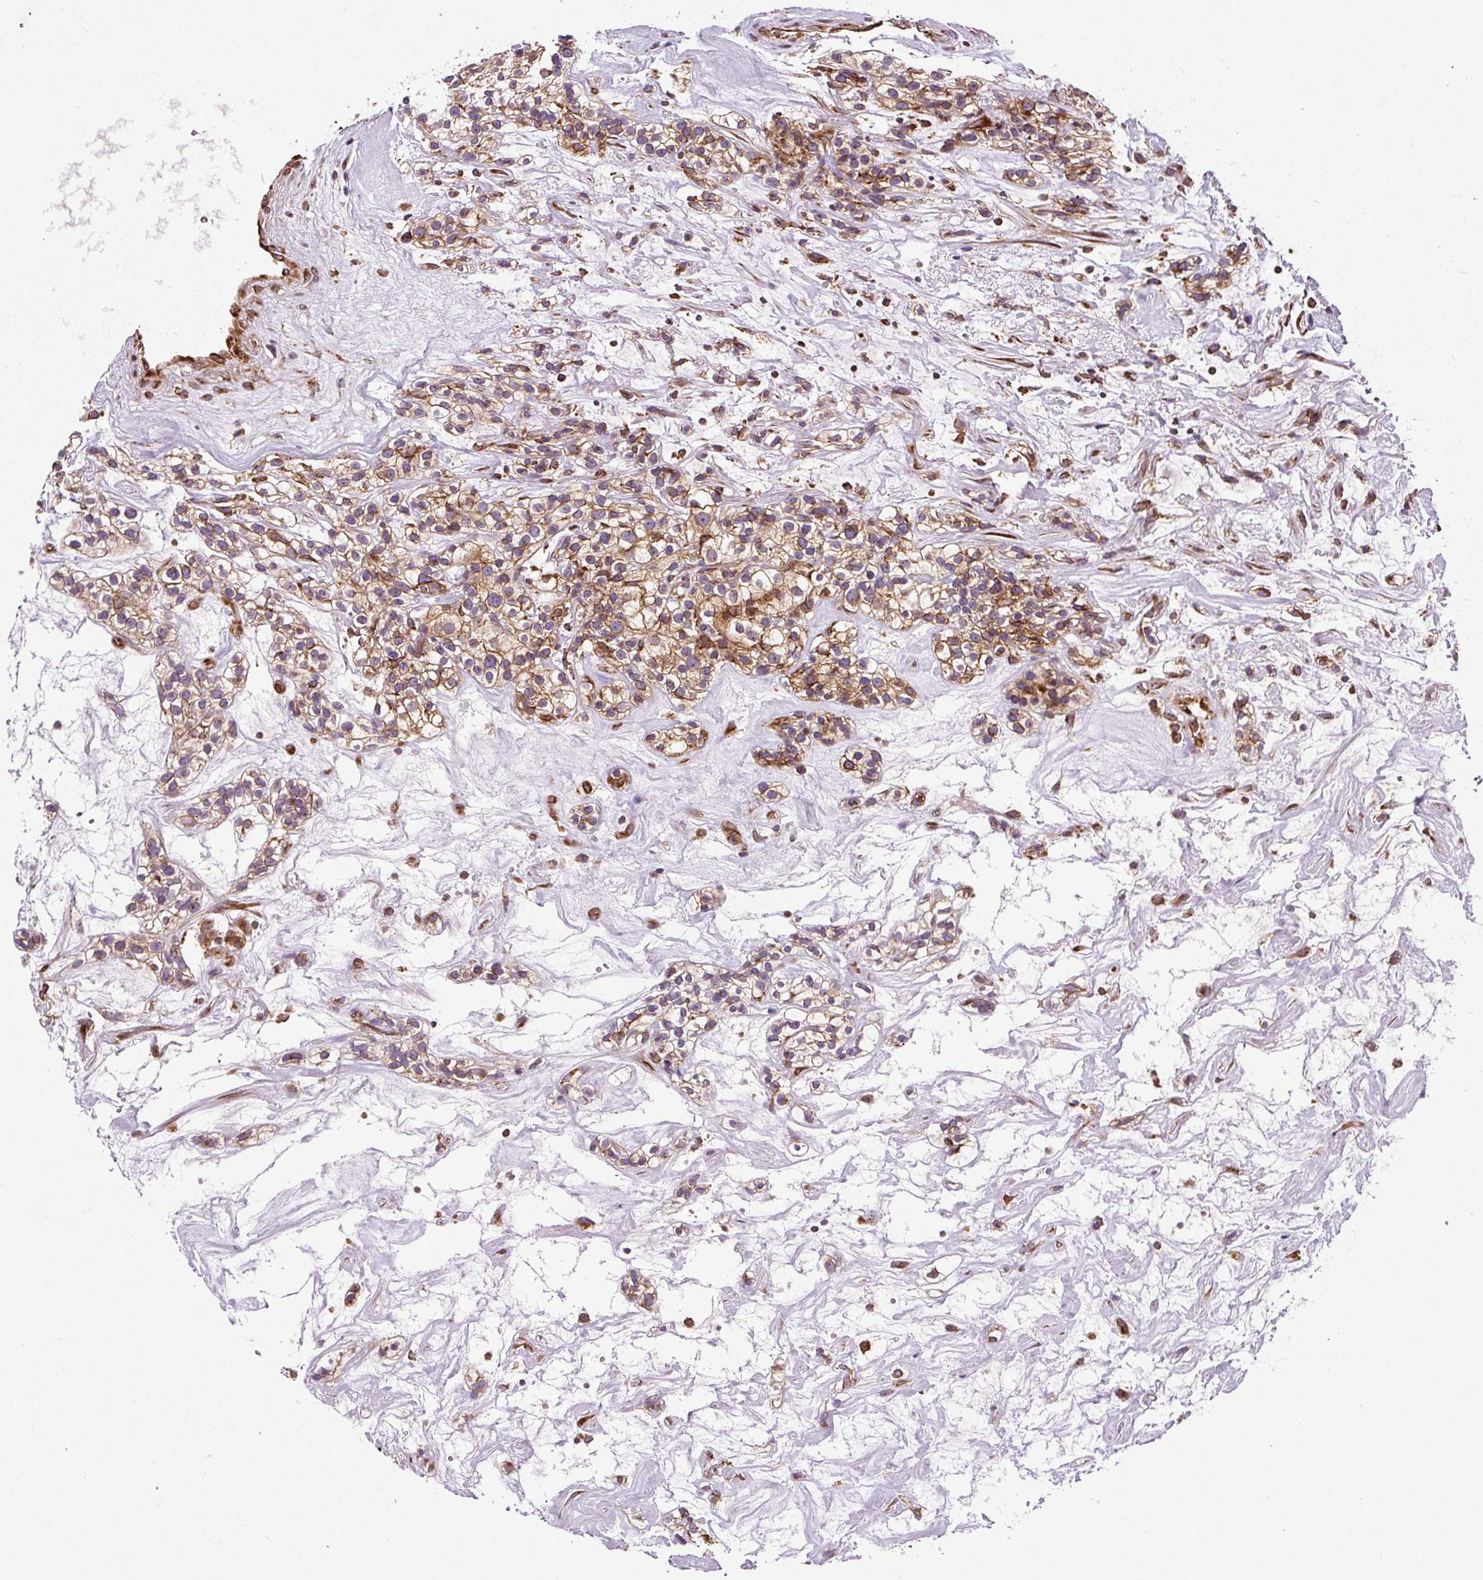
{"staining": {"intensity": "moderate", "quantity": ">75%", "location": "cytoplasmic/membranous"}, "tissue": "renal cancer", "cell_type": "Tumor cells", "image_type": "cancer", "snomed": [{"axis": "morphology", "description": "Adenocarcinoma, NOS"}, {"axis": "topography", "description": "Kidney"}], "caption": "A brown stain shows moderate cytoplasmic/membranous expression of a protein in renal cancer (adenocarcinoma) tumor cells. The staining was performed using DAB (3,3'-diaminobenzidine), with brown indicating positive protein expression. Nuclei are stained blue with hematoxylin.", "gene": "KDM4E", "patient": {"sex": "female", "age": 57}}